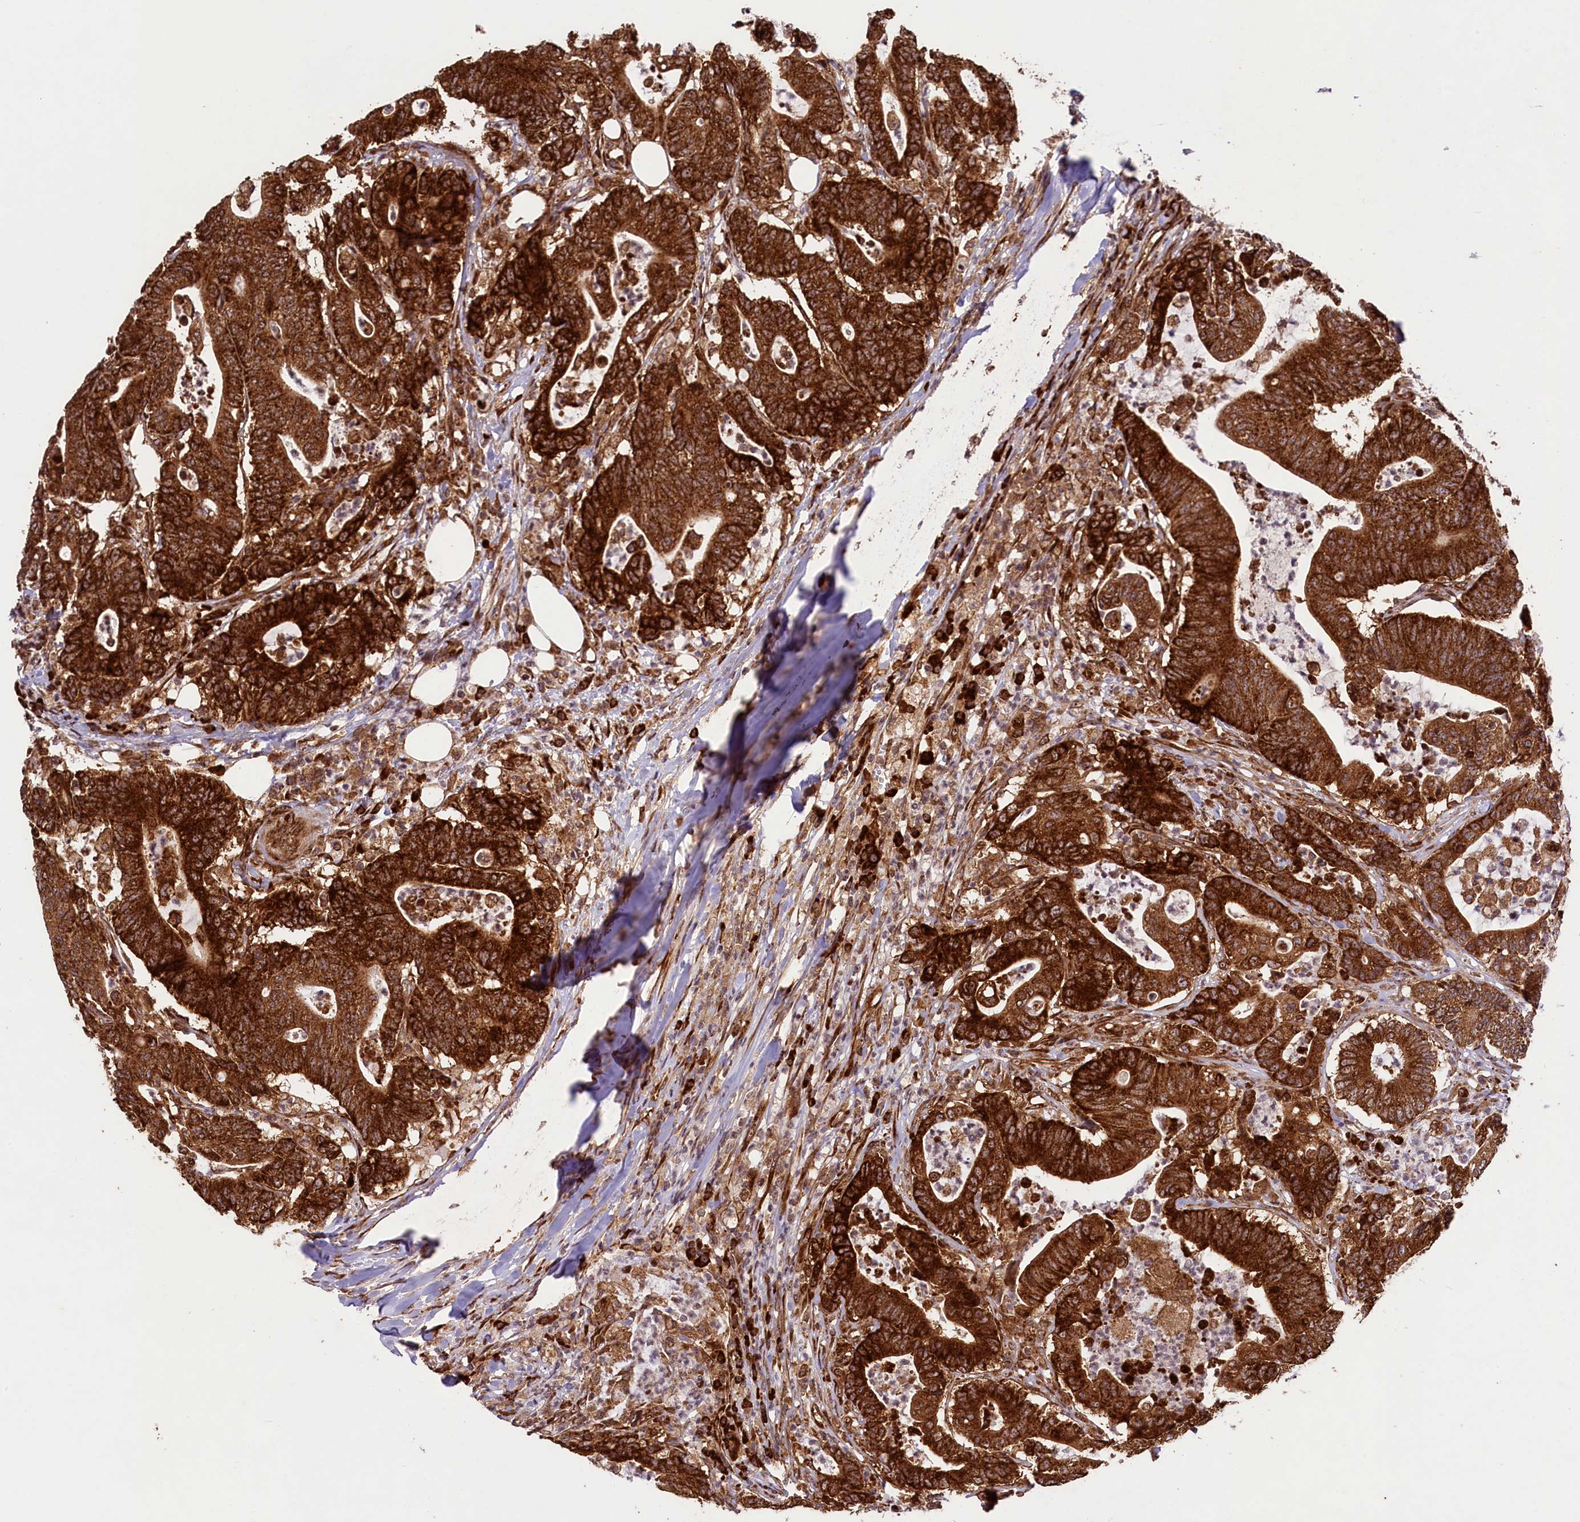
{"staining": {"intensity": "strong", "quantity": ">75%", "location": "cytoplasmic/membranous"}, "tissue": "colorectal cancer", "cell_type": "Tumor cells", "image_type": "cancer", "snomed": [{"axis": "morphology", "description": "Adenocarcinoma, NOS"}, {"axis": "topography", "description": "Colon"}], "caption": "Protein expression analysis of colorectal cancer (adenocarcinoma) shows strong cytoplasmic/membranous staining in approximately >75% of tumor cells.", "gene": "LARP4", "patient": {"sex": "female", "age": 84}}